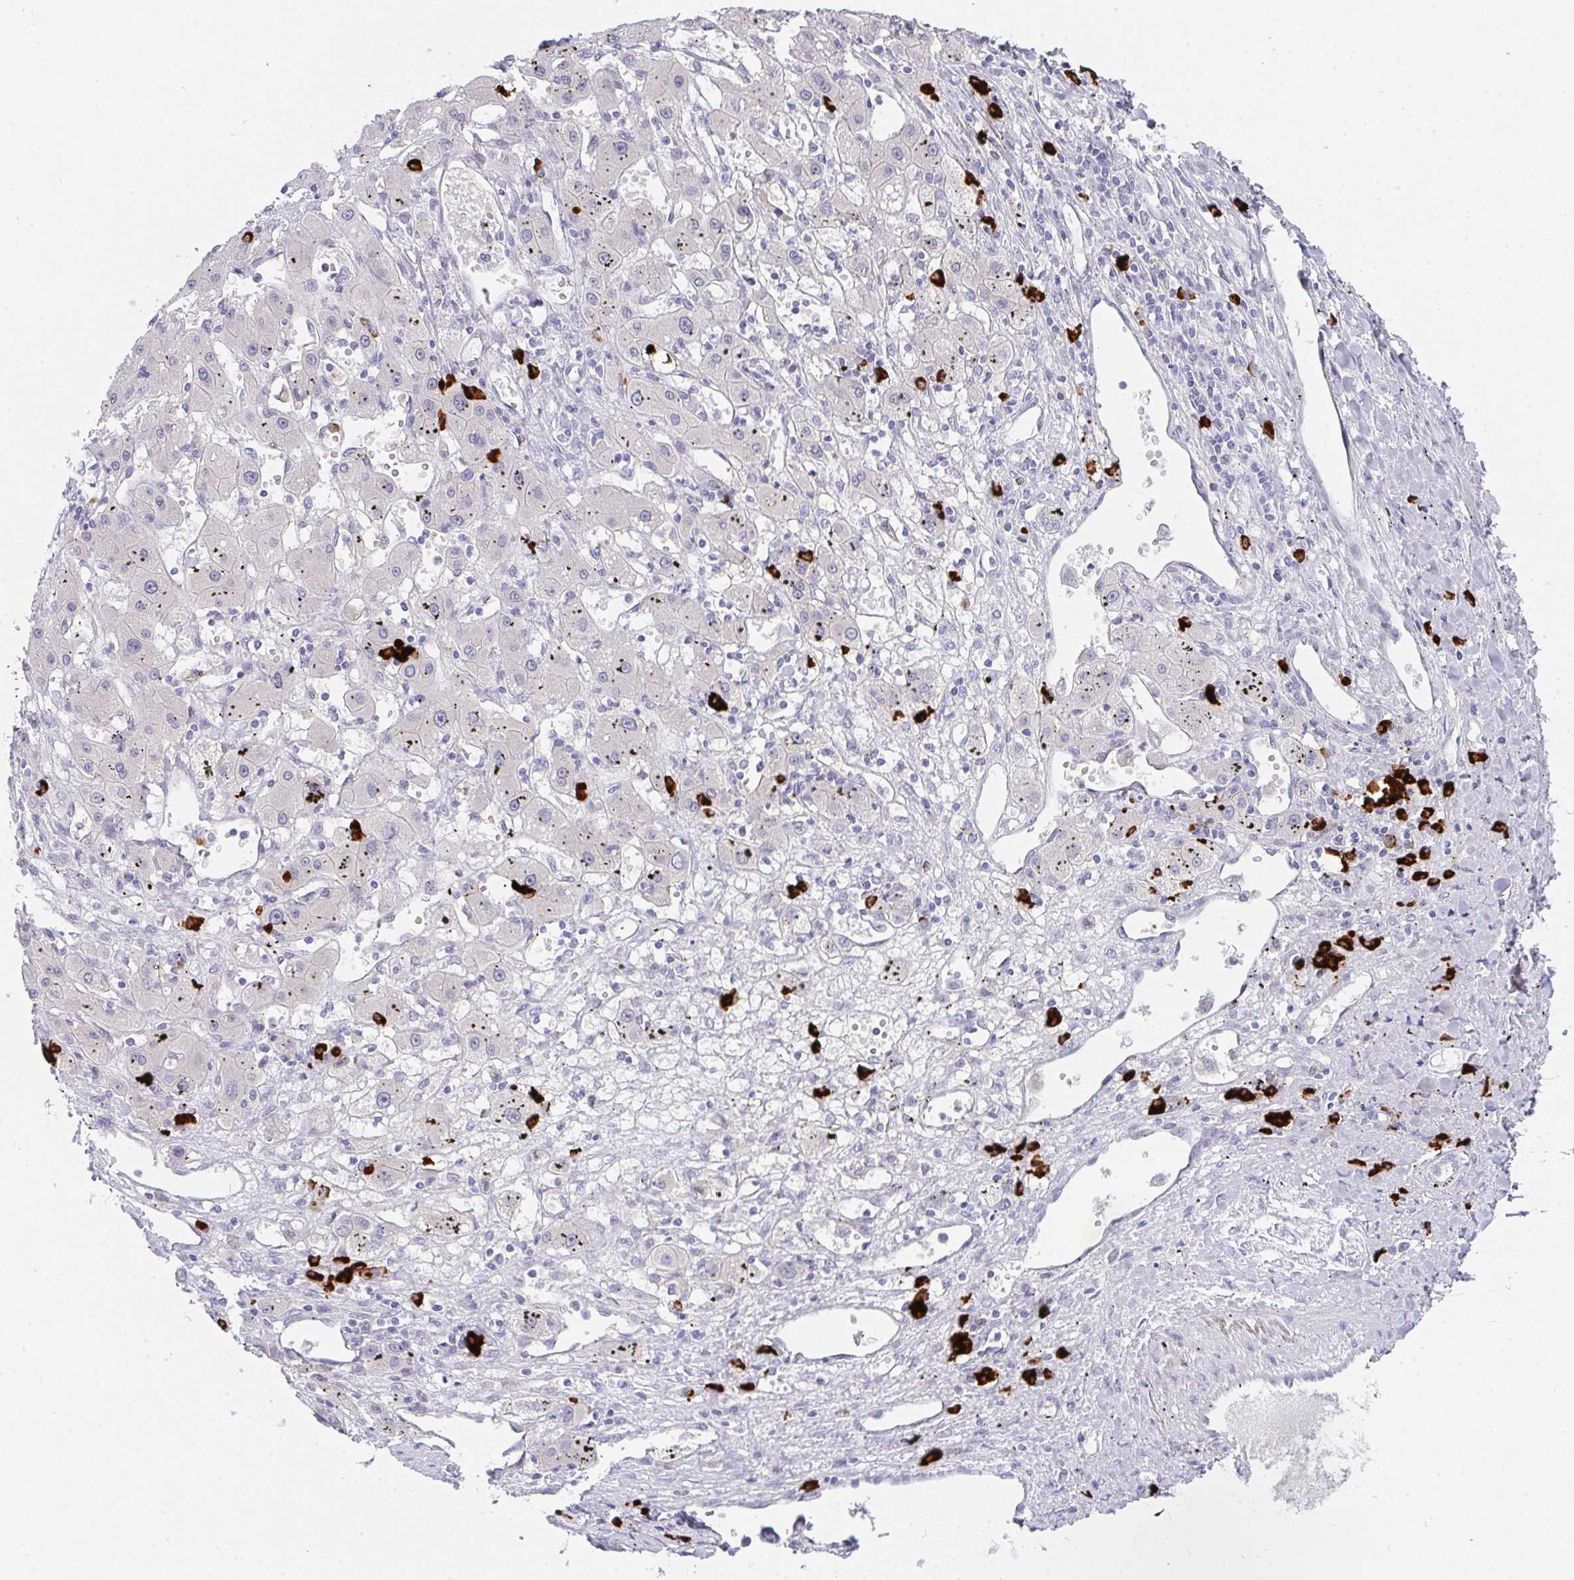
{"staining": {"intensity": "negative", "quantity": "none", "location": "none"}, "tissue": "liver cancer", "cell_type": "Tumor cells", "image_type": "cancer", "snomed": [{"axis": "morphology", "description": "Carcinoma, Hepatocellular, NOS"}, {"axis": "topography", "description": "Liver"}], "caption": "A histopathology image of liver cancer stained for a protein exhibits no brown staining in tumor cells.", "gene": "CACNA1S", "patient": {"sex": "male", "age": 72}}